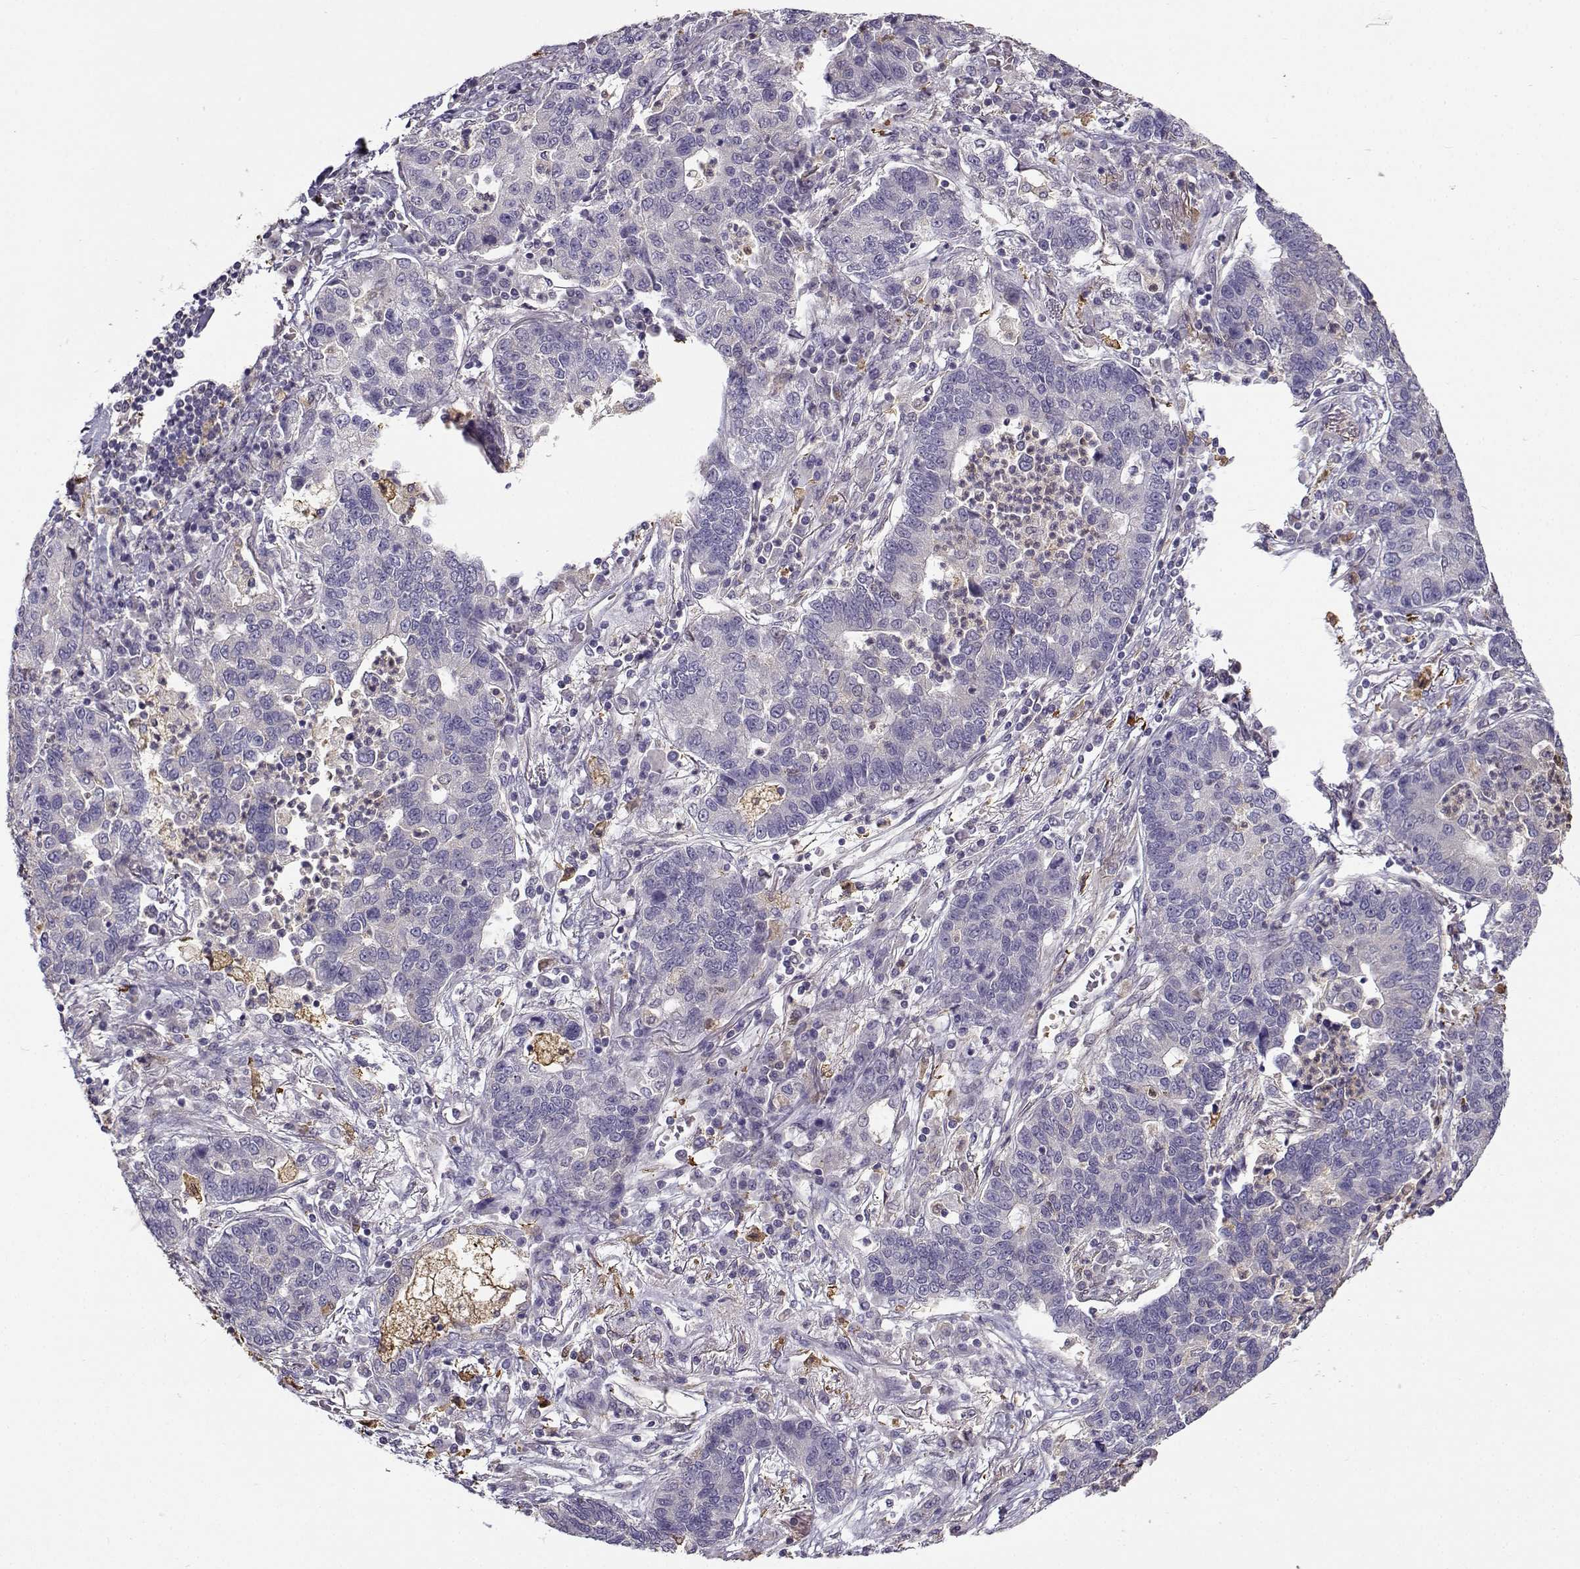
{"staining": {"intensity": "negative", "quantity": "none", "location": "none"}, "tissue": "lung cancer", "cell_type": "Tumor cells", "image_type": "cancer", "snomed": [{"axis": "morphology", "description": "Adenocarcinoma, NOS"}, {"axis": "topography", "description": "Lung"}], "caption": "DAB (3,3'-diaminobenzidine) immunohistochemical staining of lung cancer displays no significant expression in tumor cells.", "gene": "UCP3", "patient": {"sex": "female", "age": 57}}